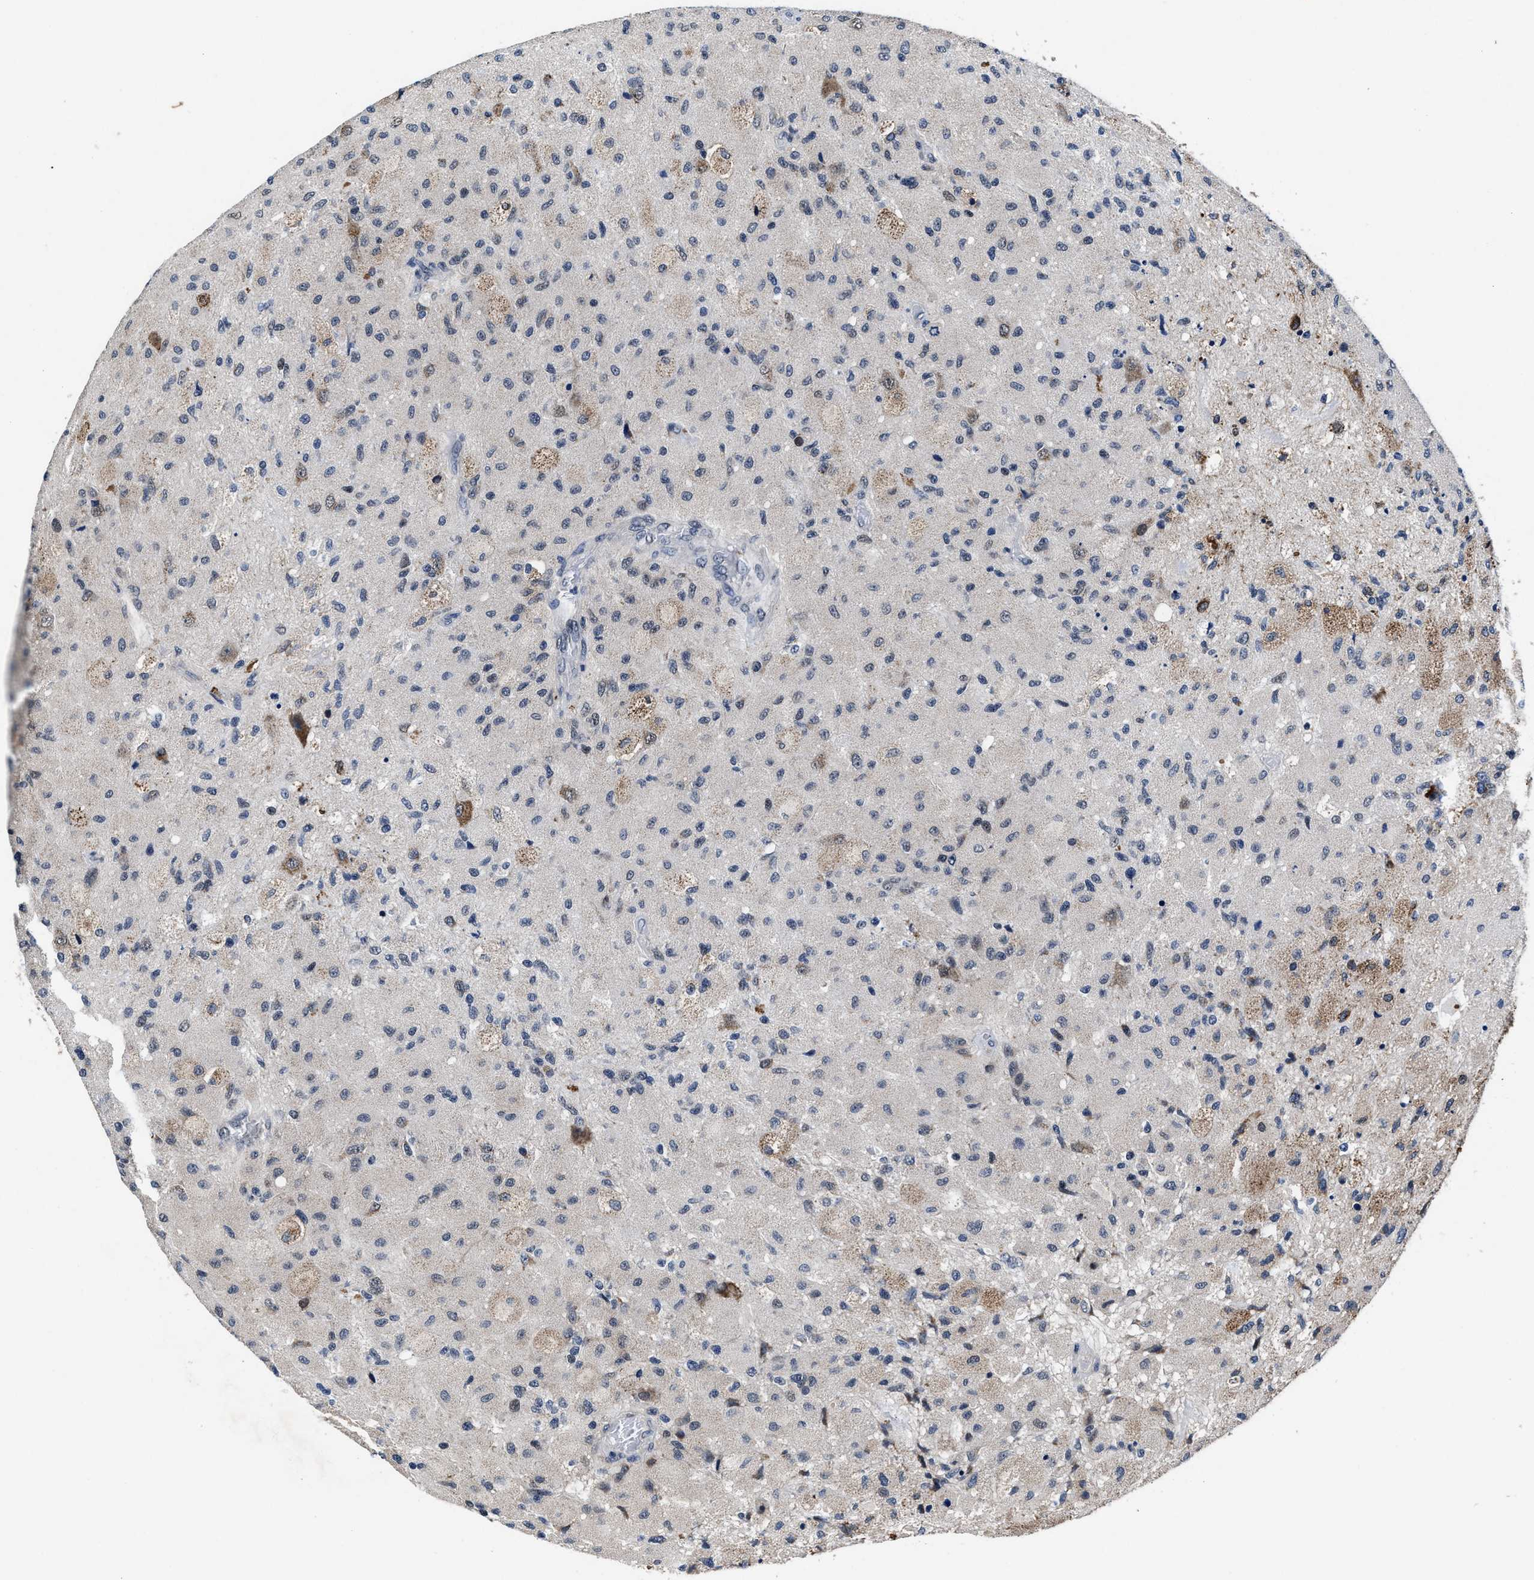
{"staining": {"intensity": "negative", "quantity": "none", "location": "none"}, "tissue": "glioma", "cell_type": "Tumor cells", "image_type": "cancer", "snomed": [{"axis": "morphology", "description": "Normal tissue, NOS"}, {"axis": "morphology", "description": "Glioma, malignant, High grade"}, {"axis": "topography", "description": "Cerebral cortex"}], "caption": "There is no significant positivity in tumor cells of malignant high-grade glioma.", "gene": "TMEM53", "patient": {"sex": "male", "age": 77}}